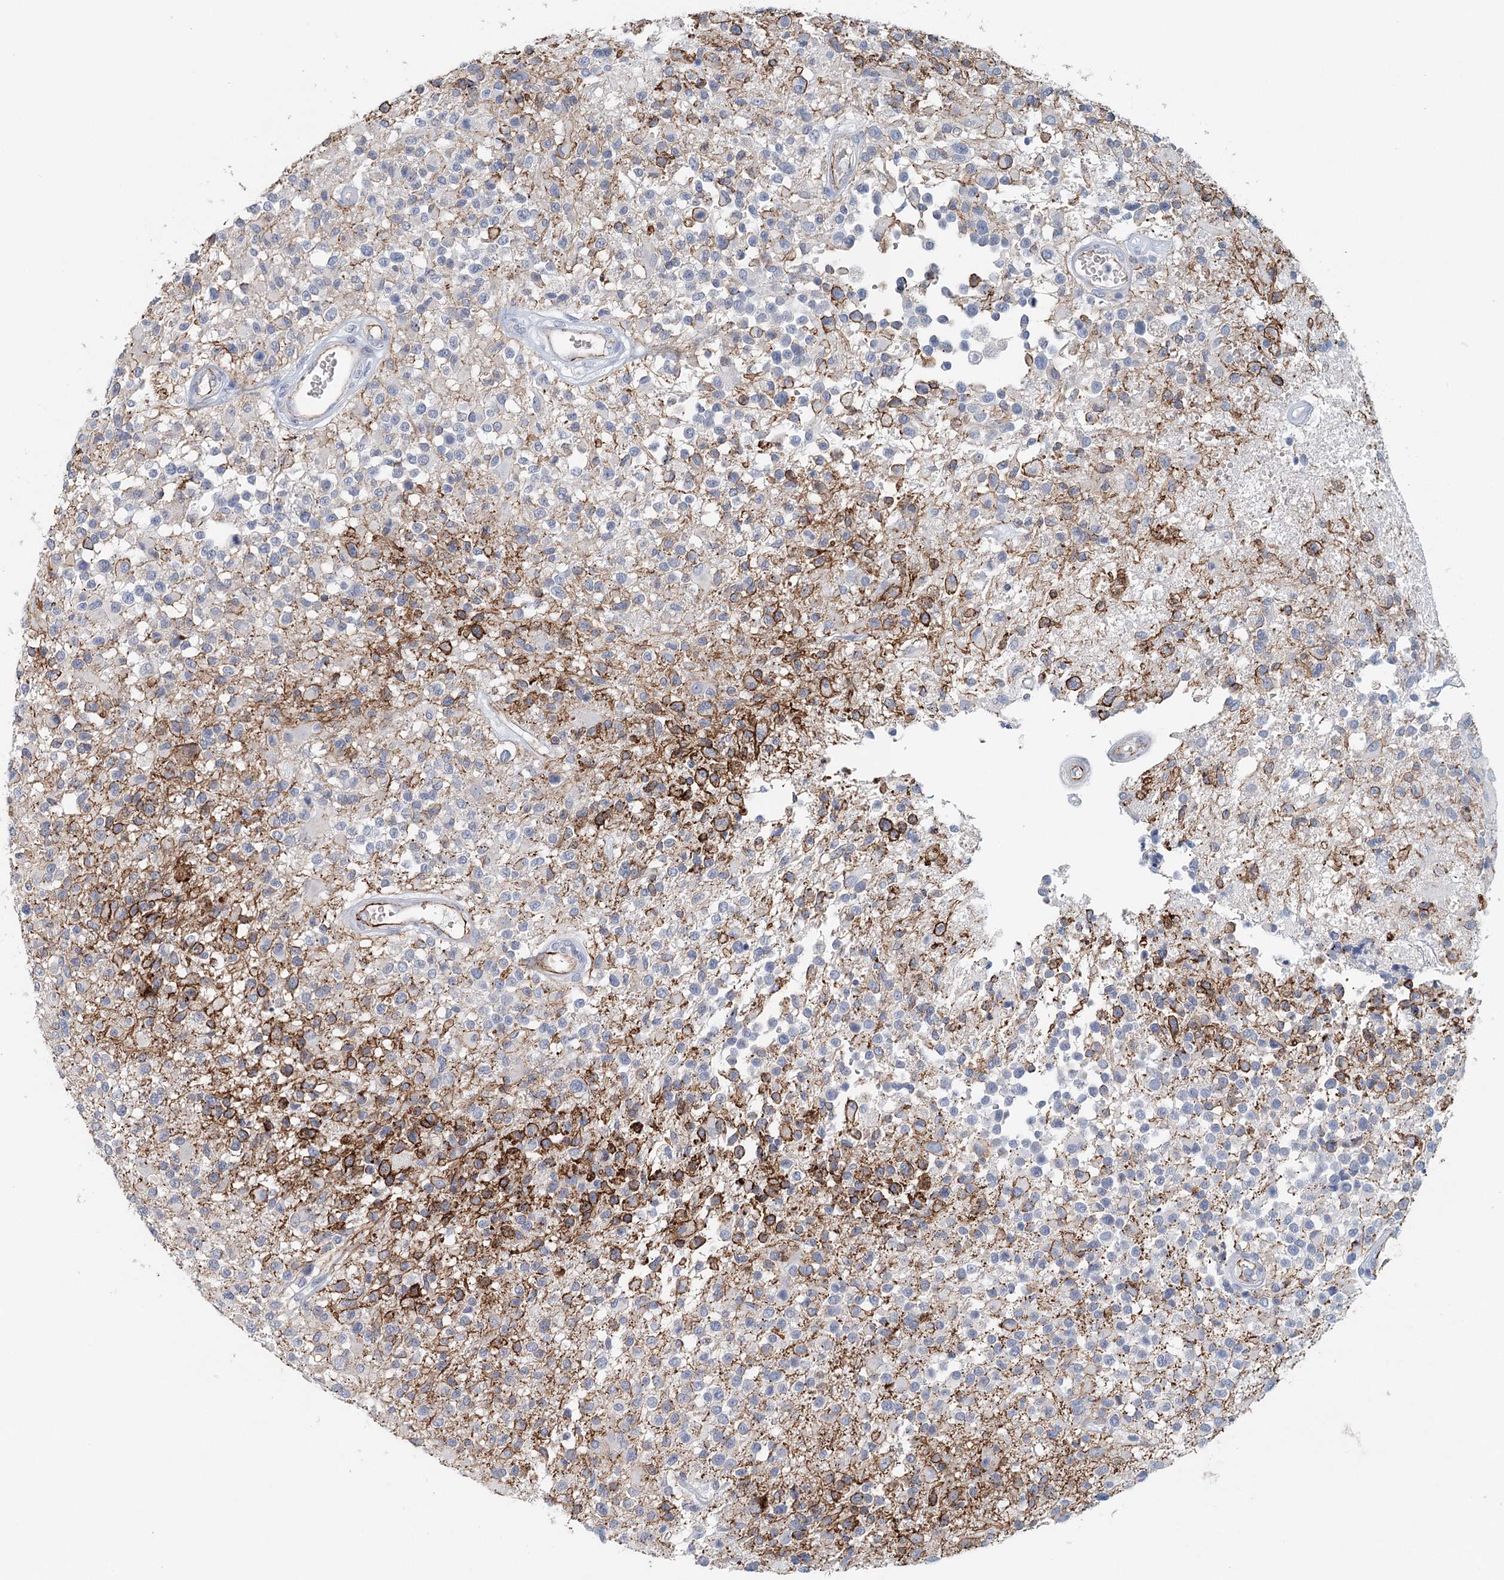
{"staining": {"intensity": "negative", "quantity": "none", "location": "none"}, "tissue": "glioma", "cell_type": "Tumor cells", "image_type": "cancer", "snomed": [{"axis": "morphology", "description": "Glioma, malignant, High grade"}, {"axis": "morphology", "description": "Glioblastoma, NOS"}, {"axis": "topography", "description": "Brain"}], "caption": "Immunohistochemistry (IHC) of human glioblastoma shows no staining in tumor cells.", "gene": "SYNPO", "patient": {"sex": "male", "age": 60}}